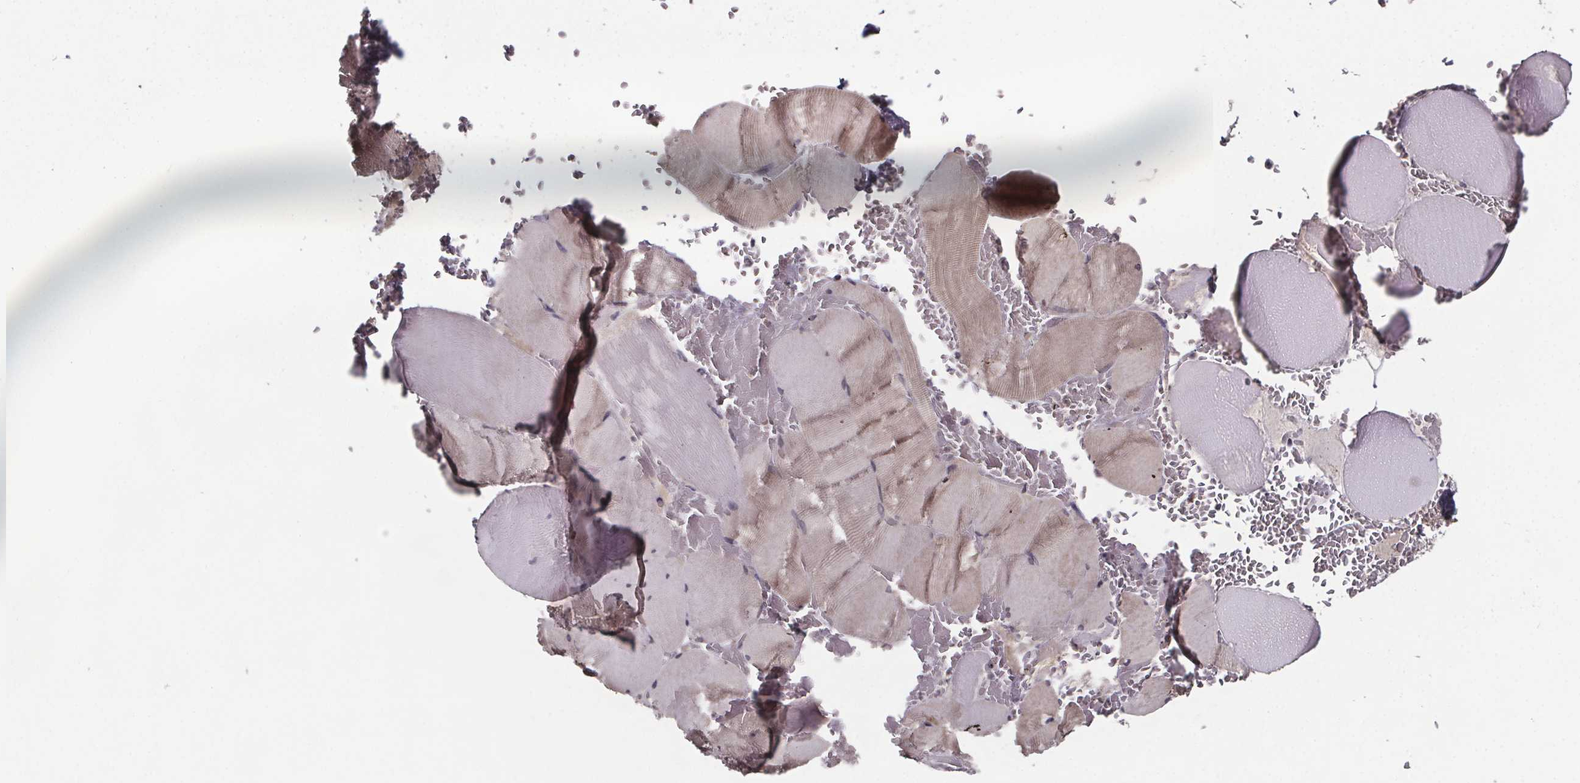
{"staining": {"intensity": "weak", "quantity": ">75%", "location": "cytoplasmic/membranous"}, "tissue": "skeletal muscle", "cell_type": "Myocytes", "image_type": "normal", "snomed": [{"axis": "morphology", "description": "Normal tissue, NOS"}, {"axis": "topography", "description": "Skeletal muscle"}], "caption": "Immunohistochemistry staining of unremarkable skeletal muscle, which shows low levels of weak cytoplasmic/membranous expression in about >75% of myocytes indicating weak cytoplasmic/membranous protein positivity. The staining was performed using DAB (3,3'-diaminobenzidine) (brown) for protein detection and nuclei were counterstained in hematoxylin (blue).", "gene": "SAT1", "patient": {"sex": "male", "age": 56}}